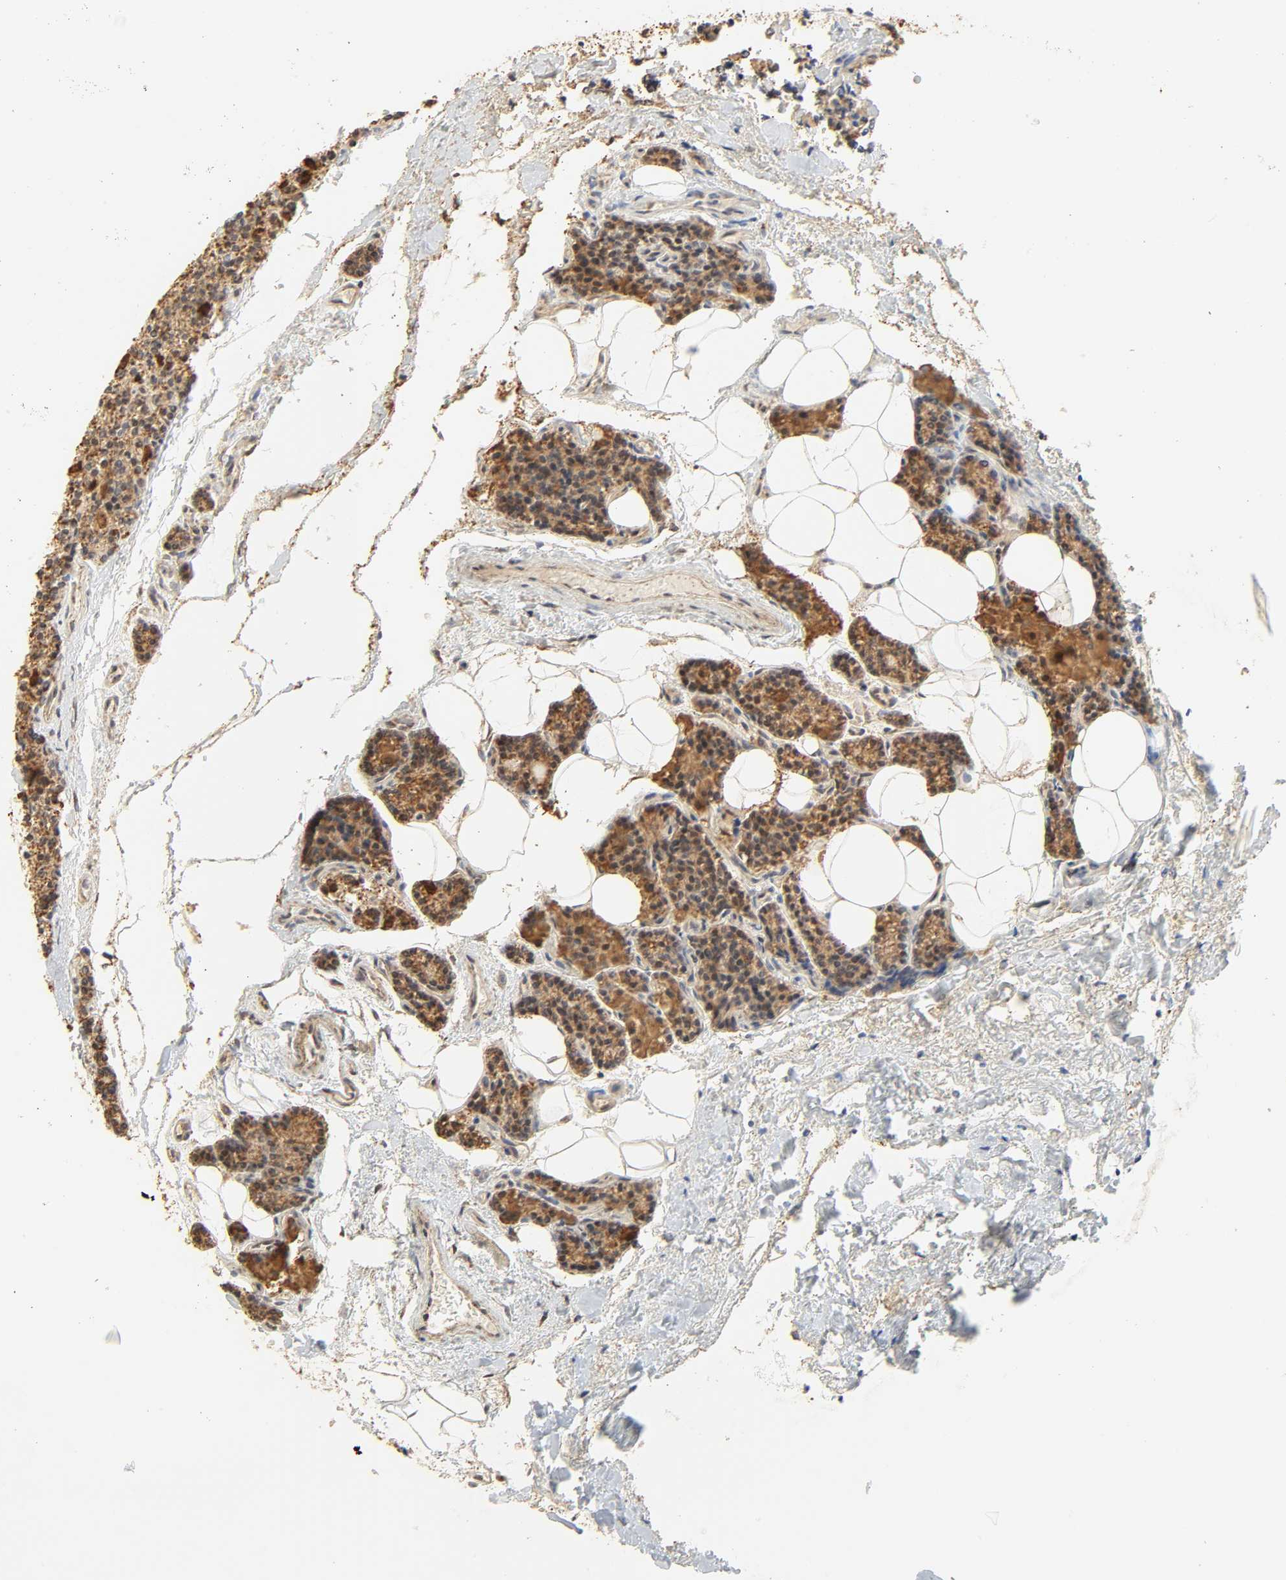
{"staining": {"intensity": "moderate", "quantity": ">75%", "location": "cytoplasmic/membranous"}, "tissue": "parathyroid gland", "cell_type": "Glandular cells", "image_type": "normal", "snomed": [{"axis": "morphology", "description": "Normal tissue, NOS"}, {"axis": "topography", "description": "Parathyroid gland"}], "caption": "IHC (DAB (3,3'-diaminobenzidine)) staining of unremarkable human parathyroid gland displays moderate cytoplasmic/membranous protein expression in approximately >75% of glandular cells. Using DAB (brown) and hematoxylin (blue) stains, captured at high magnification using brightfield microscopy.", "gene": "ZMAT5", "patient": {"sex": "female", "age": 50}}